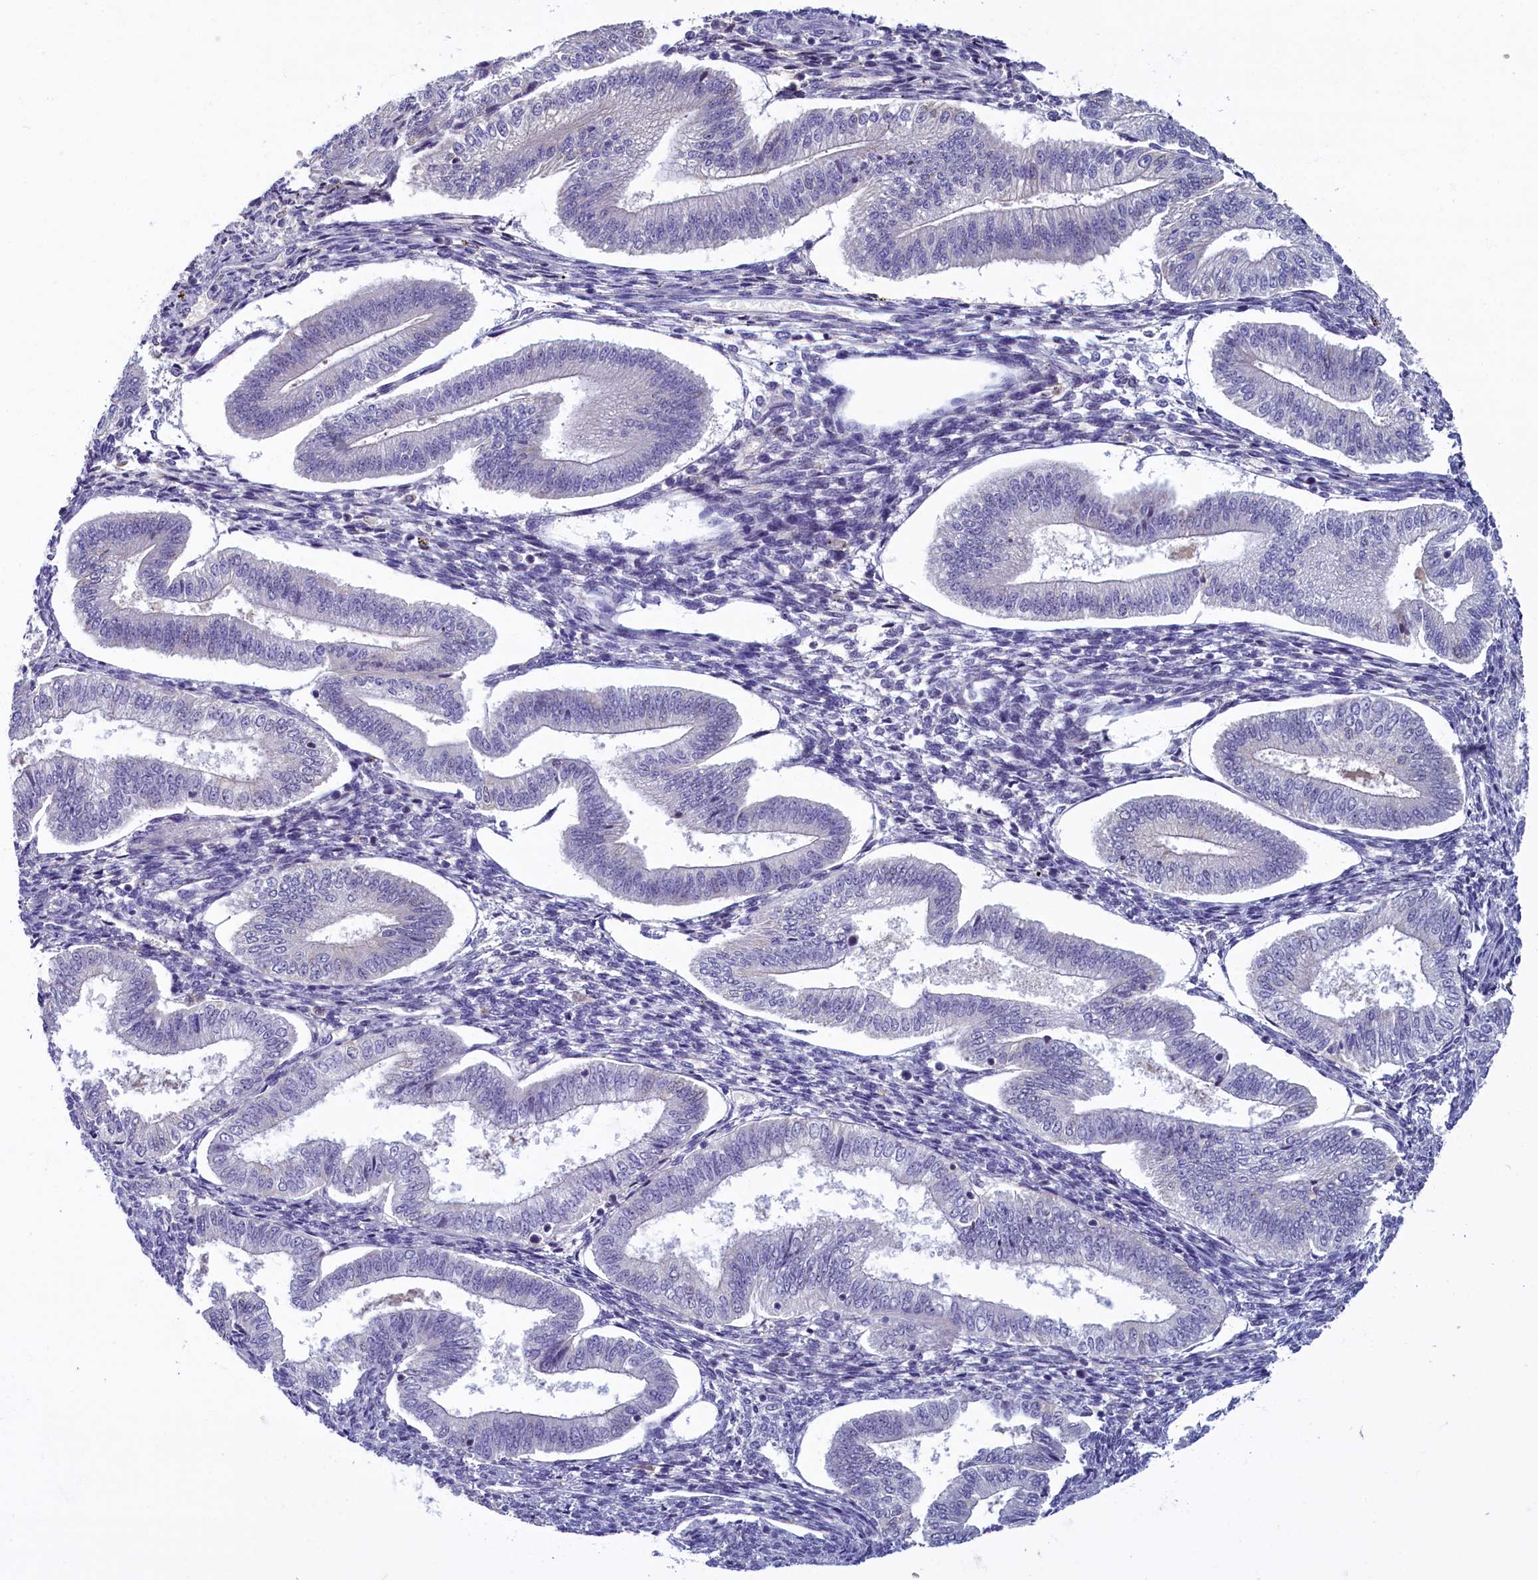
{"staining": {"intensity": "negative", "quantity": "none", "location": "none"}, "tissue": "endometrium", "cell_type": "Cells in endometrial stroma", "image_type": "normal", "snomed": [{"axis": "morphology", "description": "Normal tissue, NOS"}, {"axis": "topography", "description": "Endometrium"}], "caption": "Cells in endometrial stroma show no significant protein positivity in unremarkable endometrium. (DAB immunohistochemistry (IHC) with hematoxylin counter stain).", "gene": "SV2C", "patient": {"sex": "female", "age": 34}}